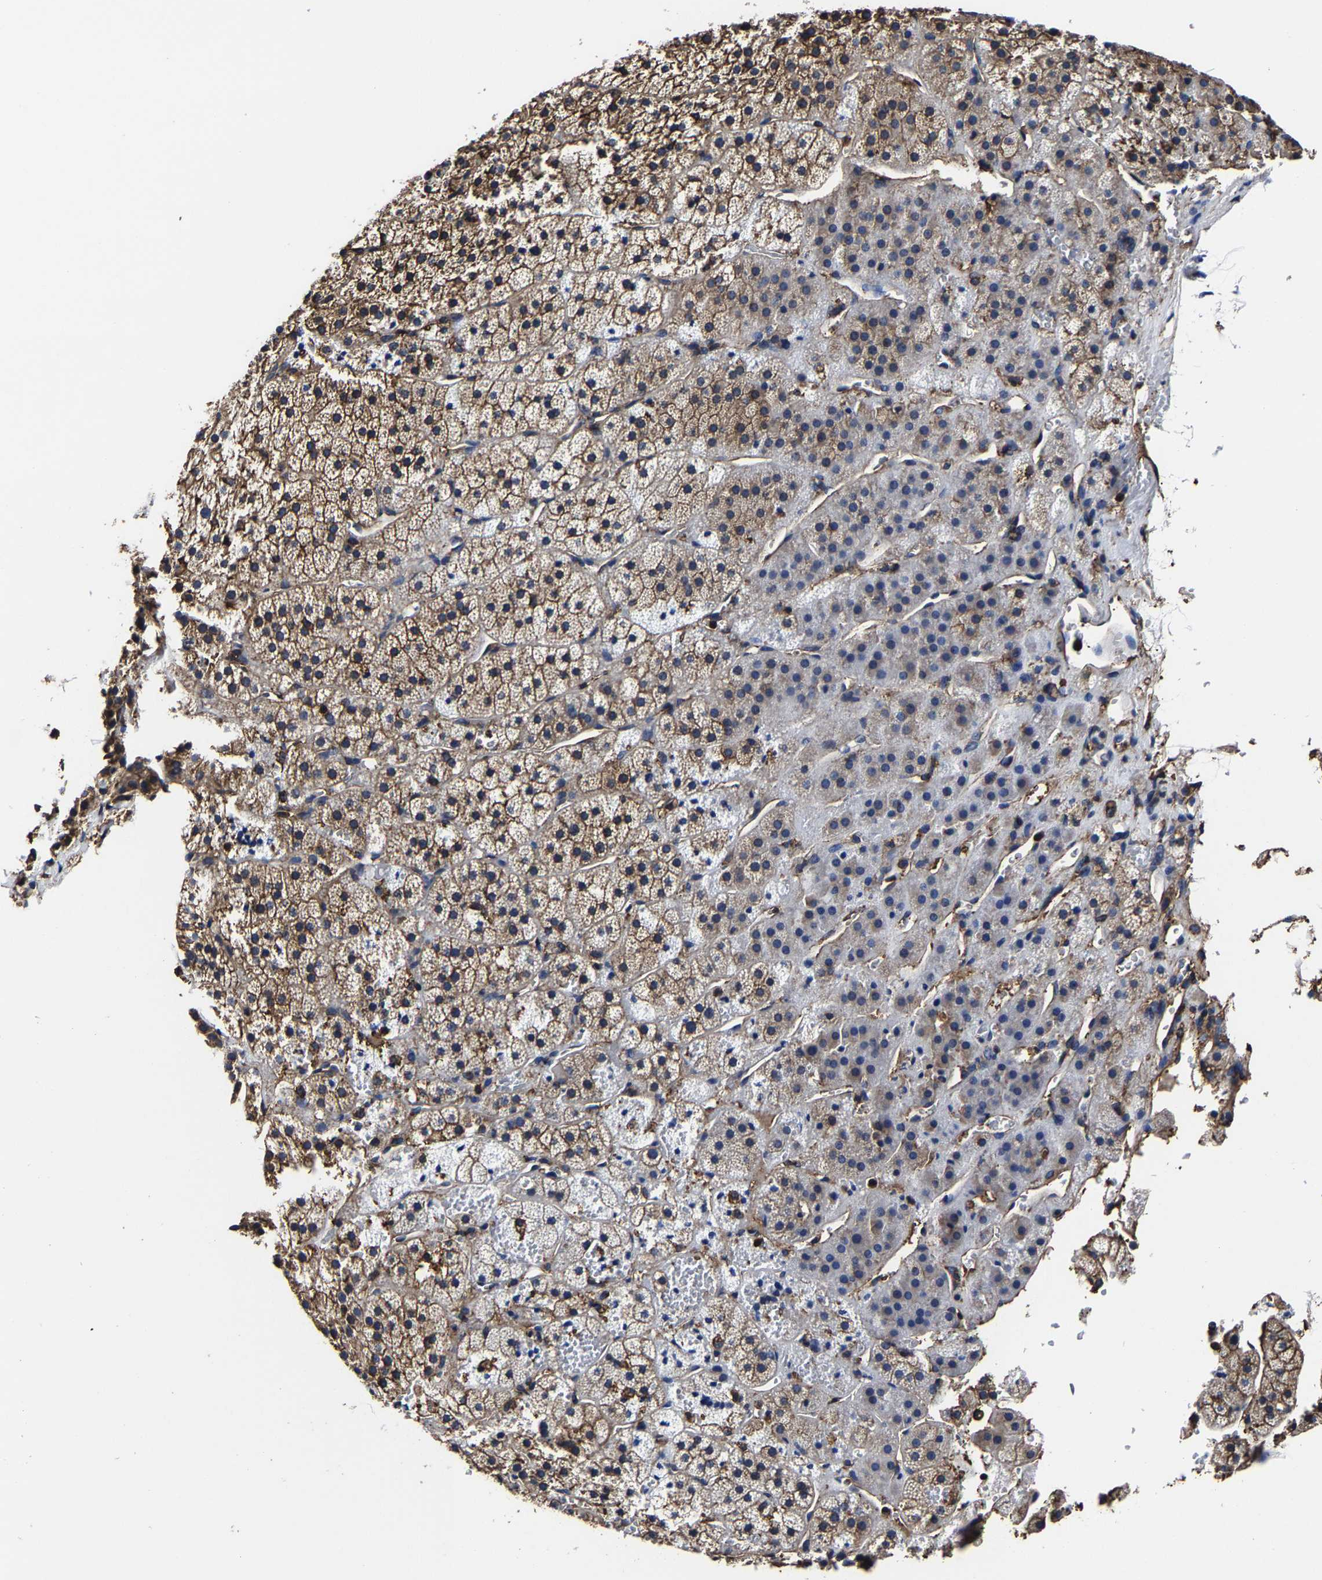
{"staining": {"intensity": "moderate", "quantity": ">75%", "location": "cytoplasmic/membranous"}, "tissue": "adrenal gland", "cell_type": "Glandular cells", "image_type": "normal", "snomed": [{"axis": "morphology", "description": "Normal tissue, NOS"}, {"axis": "topography", "description": "Adrenal gland"}], "caption": "High-magnification brightfield microscopy of benign adrenal gland stained with DAB (3,3'-diaminobenzidine) (brown) and counterstained with hematoxylin (blue). glandular cells exhibit moderate cytoplasmic/membranous expression is appreciated in approximately>75% of cells. The protein of interest is stained brown, and the nuclei are stained in blue (DAB (3,3'-diaminobenzidine) IHC with brightfield microscopy, high magnification).", "gene": "SSH3", "patient": {"sex": "female", "age": 44}}